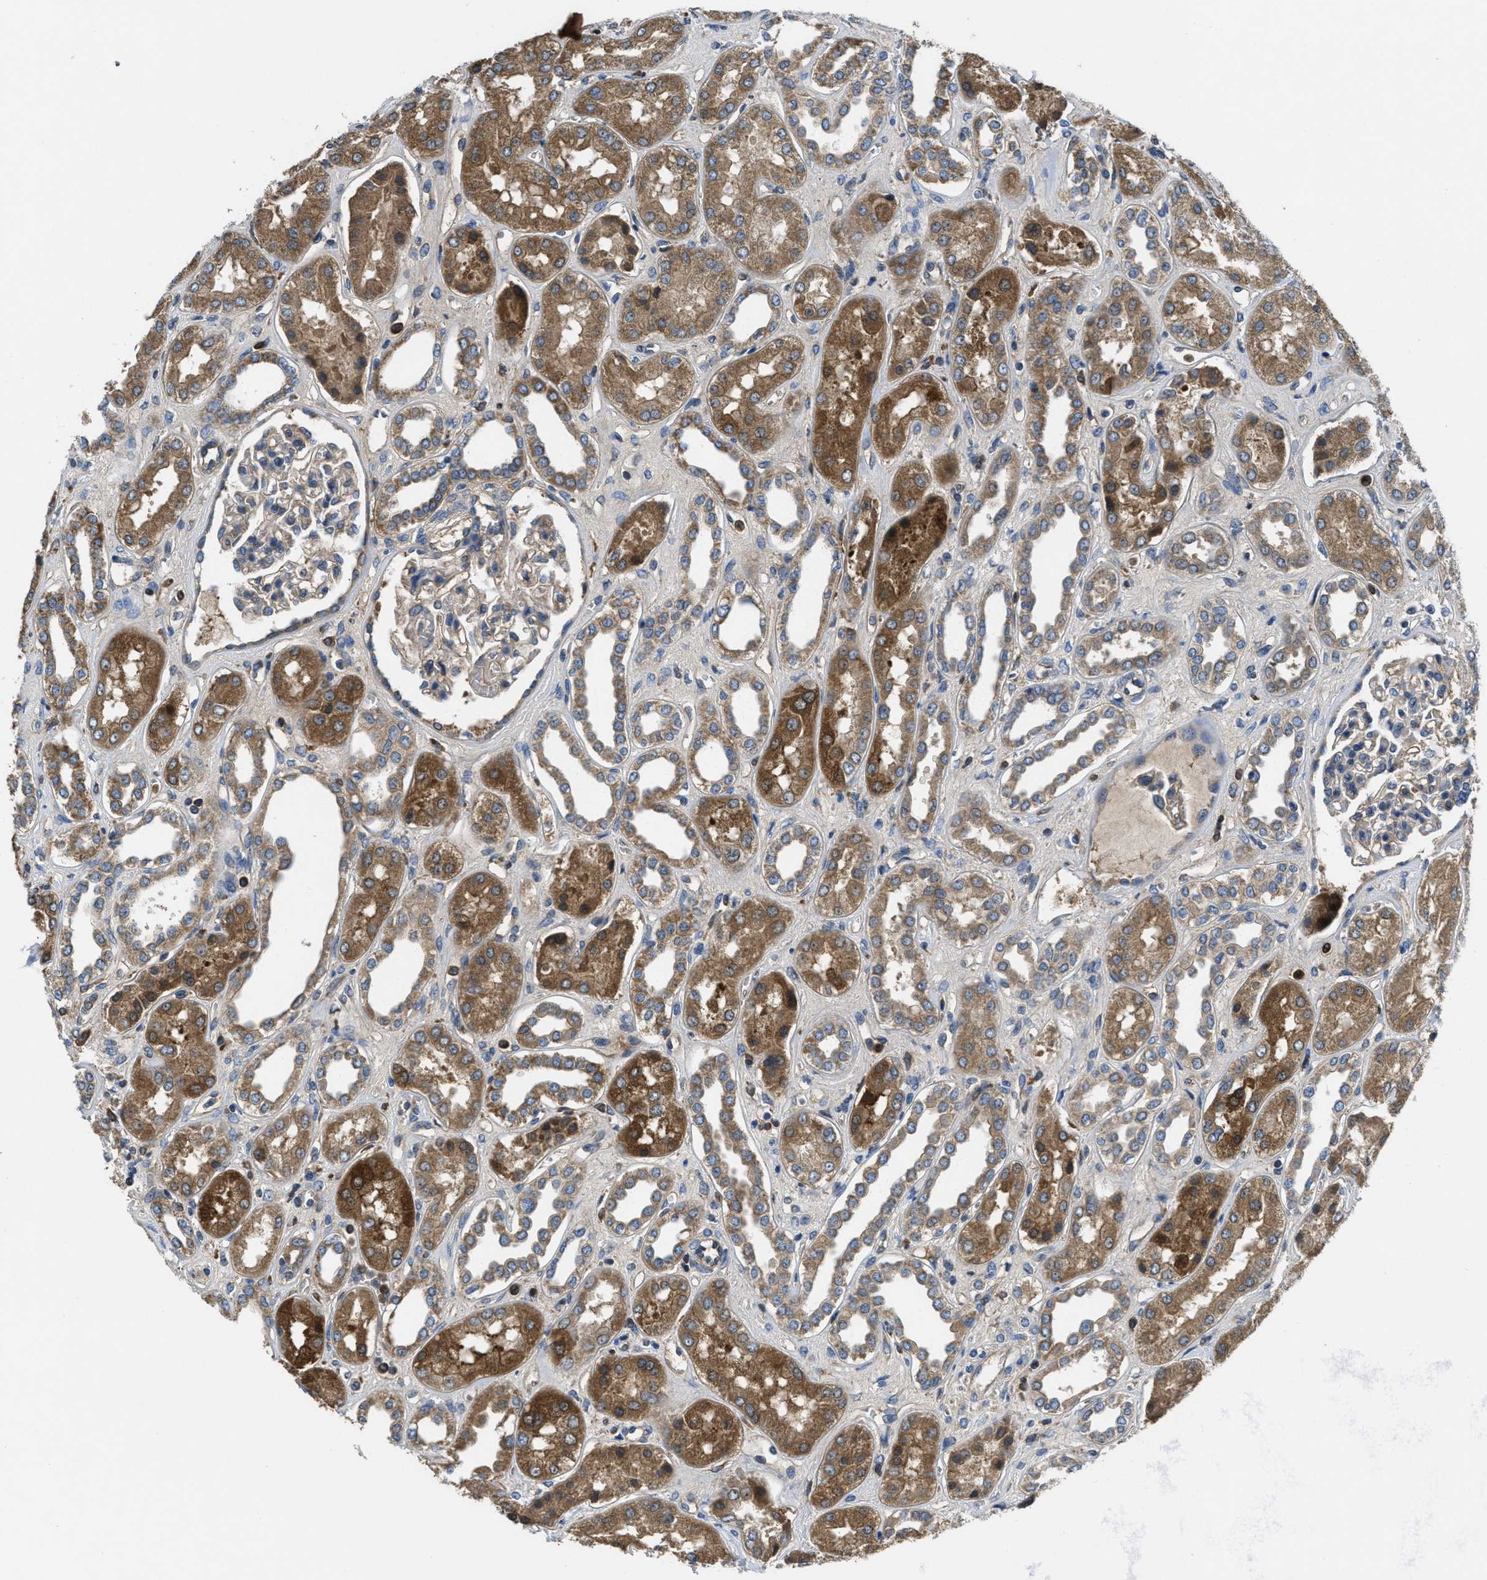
{"staining": {"intensity": "weak", "quantity": "25%-75%", "location": "cytoplasmic/membranous"}, "tissue": "kidney", "cell_type": "Cells in glomeruli", "image_type": "normal", "snomed": [{"axis": "morphology", "description": "Normal tissue, NOS"}, {"axis": "topography", "description": "Kidney"}], "caption": "Immunohistochemical staining of unremarkable human kidney demonstrates low levels of weak cytoplasmic/membranous staining in approximately 25%-75% of cells in glomeruli. (Brightfield microscopy of DAB IHC at high magnification).", "gene": "GALK1", "patient": {"sex": "male", "age": 59}}